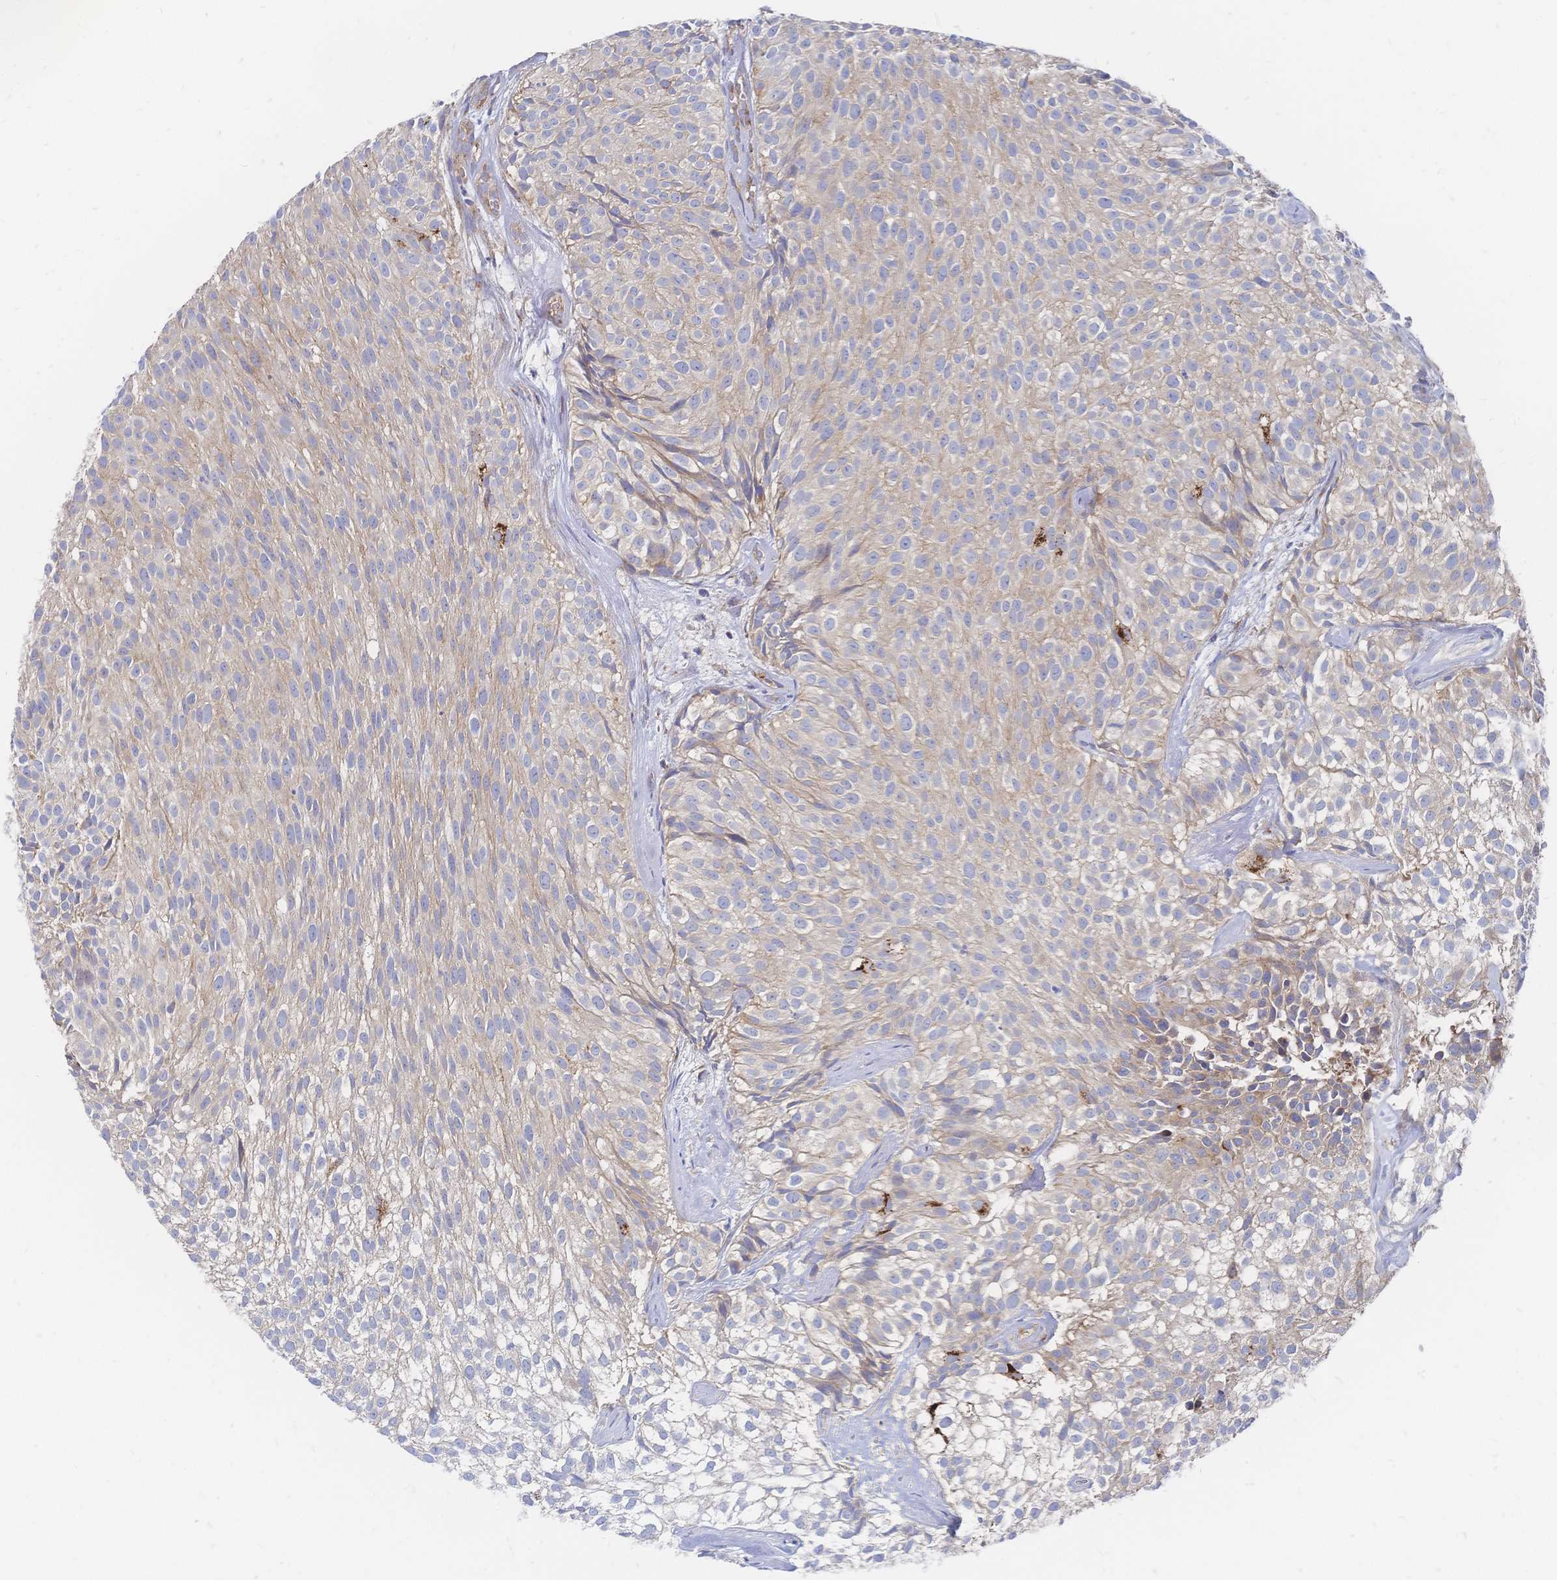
{"staining": {"intensity": "weak", "quantity": ">75%", "location": "cytoplasmic/membranous"}, "tissue": "urothelial cancer", "cell_type": "Tumor cells", "image_type": "cancer", "snomed": [{"axis": "morphology", "description": "Urothelial carcinoma, Low grade"}, {"axis": "topography", "description": "Urinary bladder"}], "caption": "Urothelial cancer stained with DAB immunohistochemistry (IHC) displays low levels of weak cytoplasmic/membranous expression in approximately >75% of tumor cells.", "gene": "SORBS1", "patient": {"sex": "male", "age": 70}}